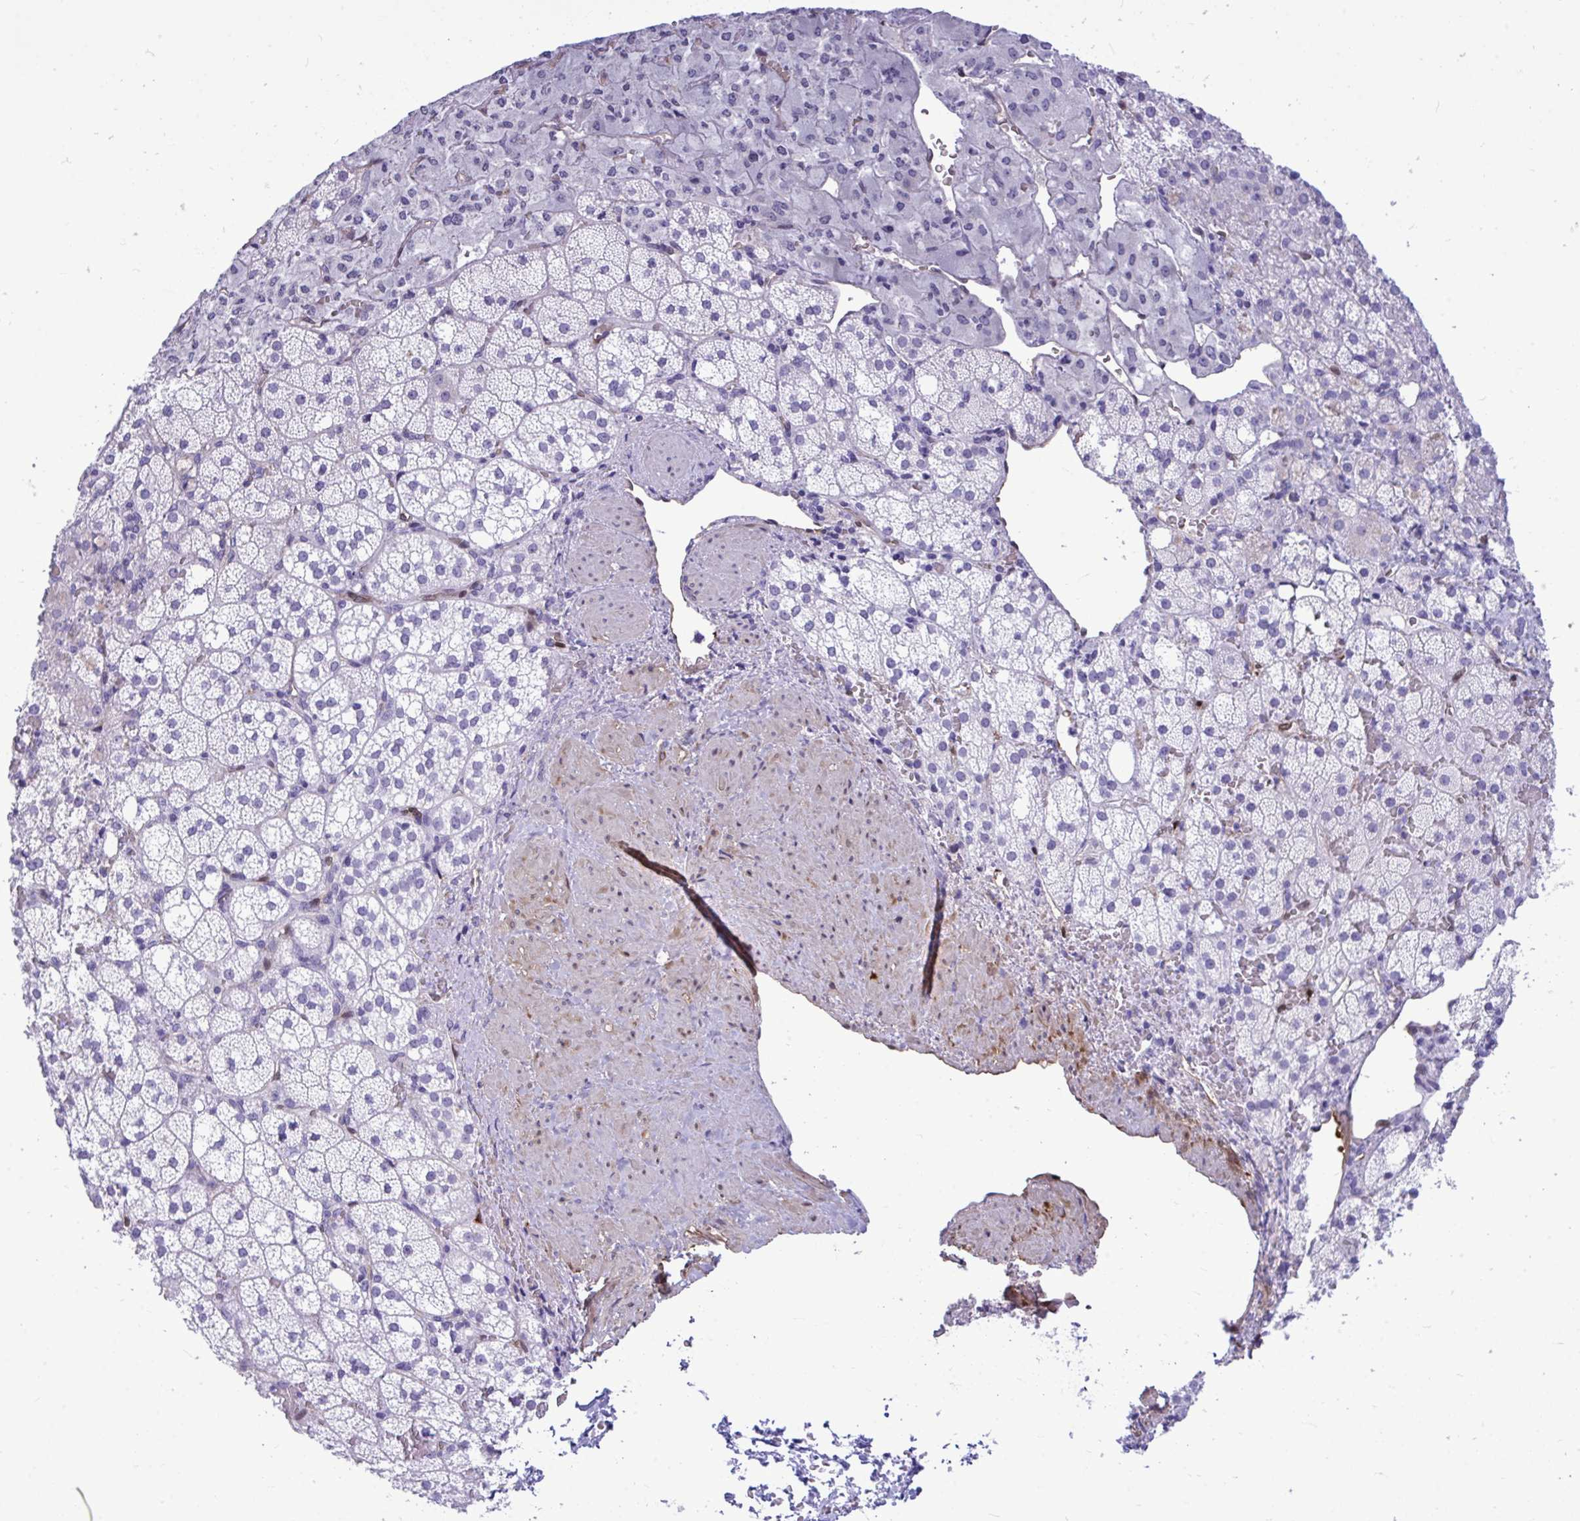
{"staining": {"intensity": "negative", "quantity": "none", "location": "none"}, "tissue": "adrenal gland", "cell_type": "Glandular cells", "image_type": "normal", "snomed": [{"axis": "morphology", "description": "Normal tissue, NOS"}, {"axis": "topography", "description": "Adrenal gland"}], "caption": "This is an IHC histopathology image of benign adrenal gland. There is no positivity in glandular cells.", "gene": "LIMS2", "patient": {"sex": "male", "age": 53}}